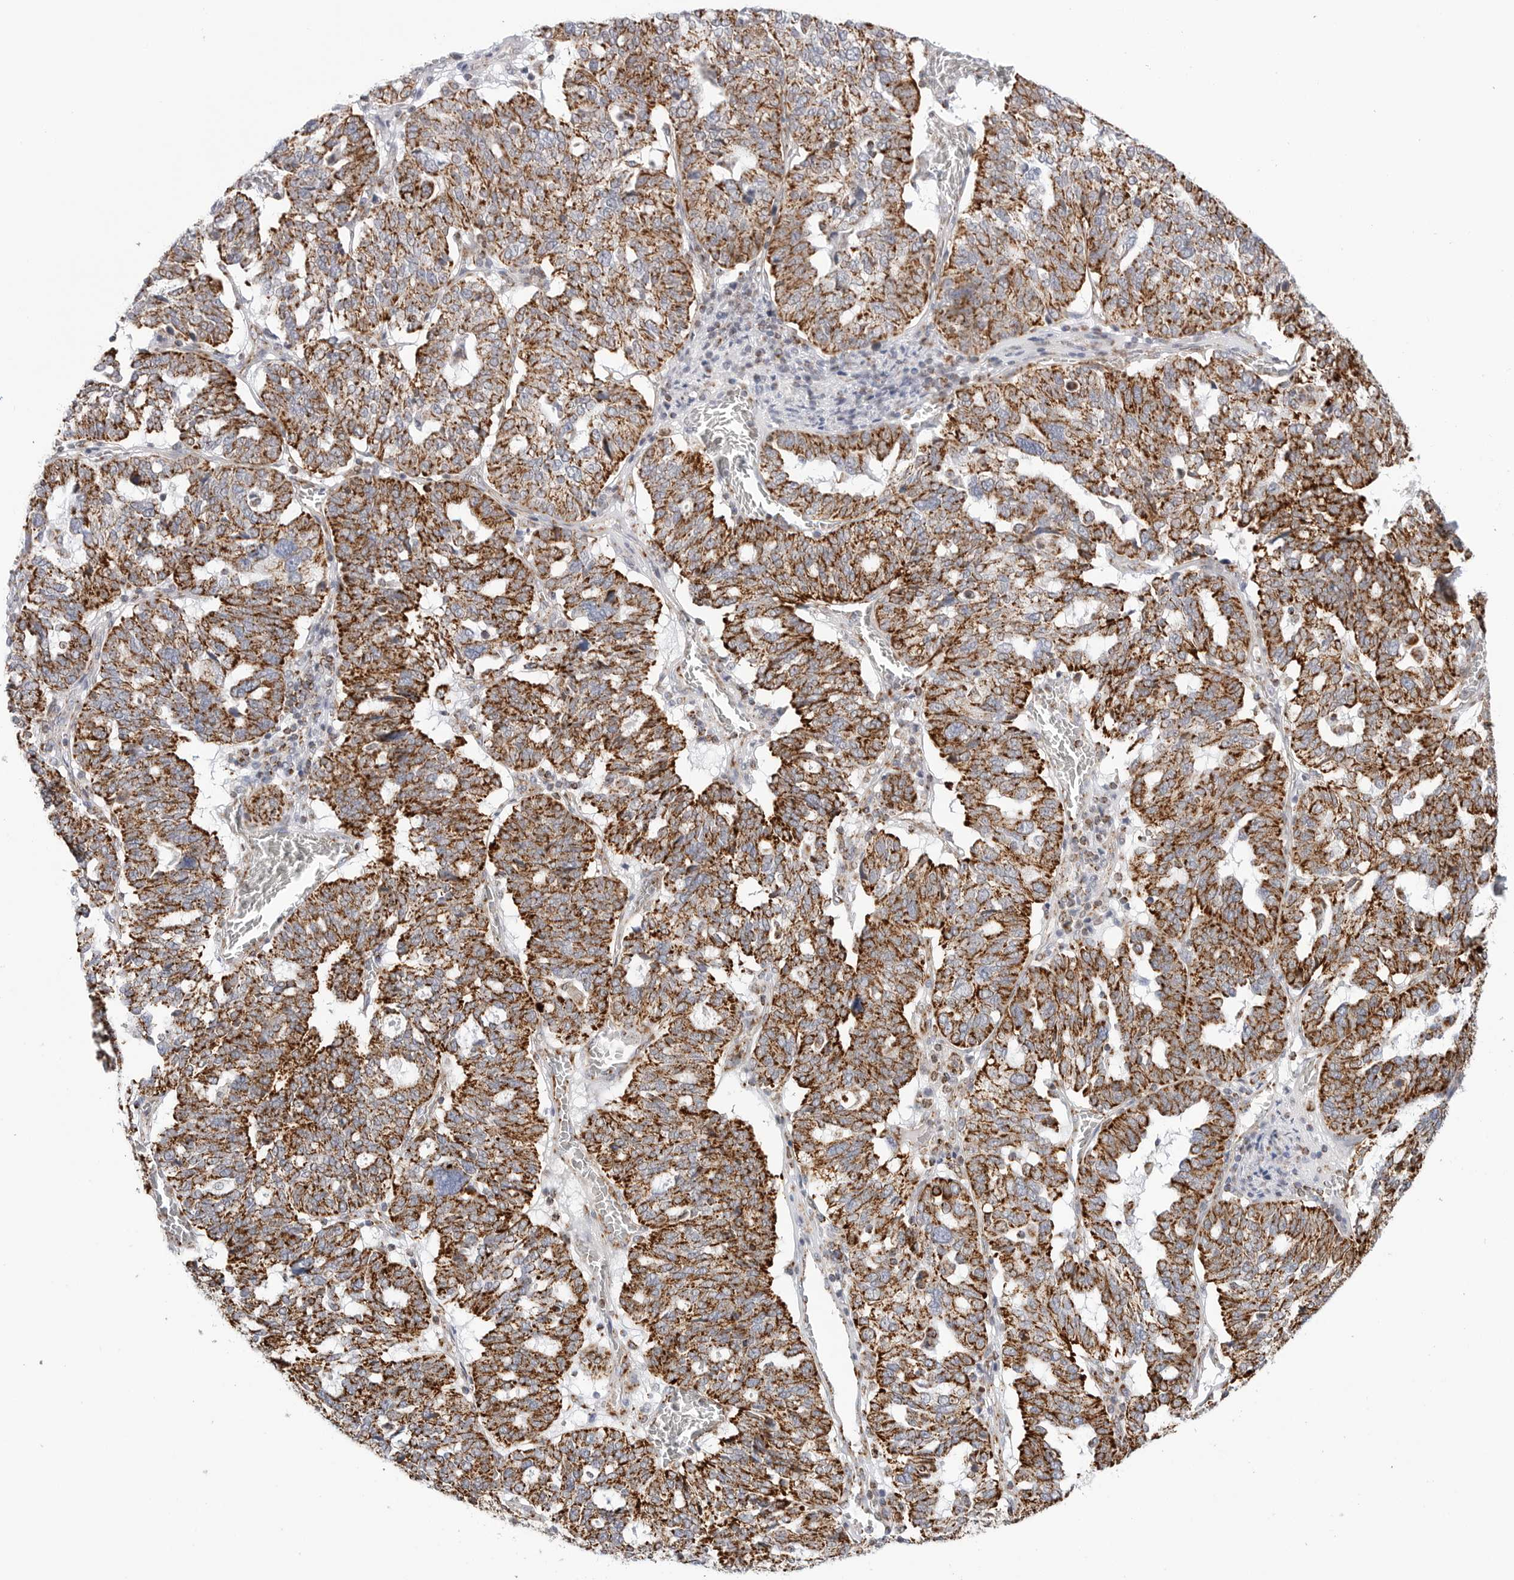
{"staining": {"intensity": "strong", "quantity": ">75%", "location": "cytoplasmic/membranous"}, "tissue": "ovarian cancer", "cell_type": "Tumor cells", "image_type": "cancer", "snomed": [{"axis": "morphology", "description": "Cystadenocarcinoma, serous, NOS"}, {"axis": "topography", "description": "Ovary"}], "caption": "DAB (3,3'-diaminobenzidine) immunohistochemical staining of serous cystadenocarcinoma (ovarian) demonstrates strong cytoplasmic/membranous protein staining in about >75% of tumor cells.", "gene": "ATP5IF1", "patient": {"sex": "female", "age": 59}}